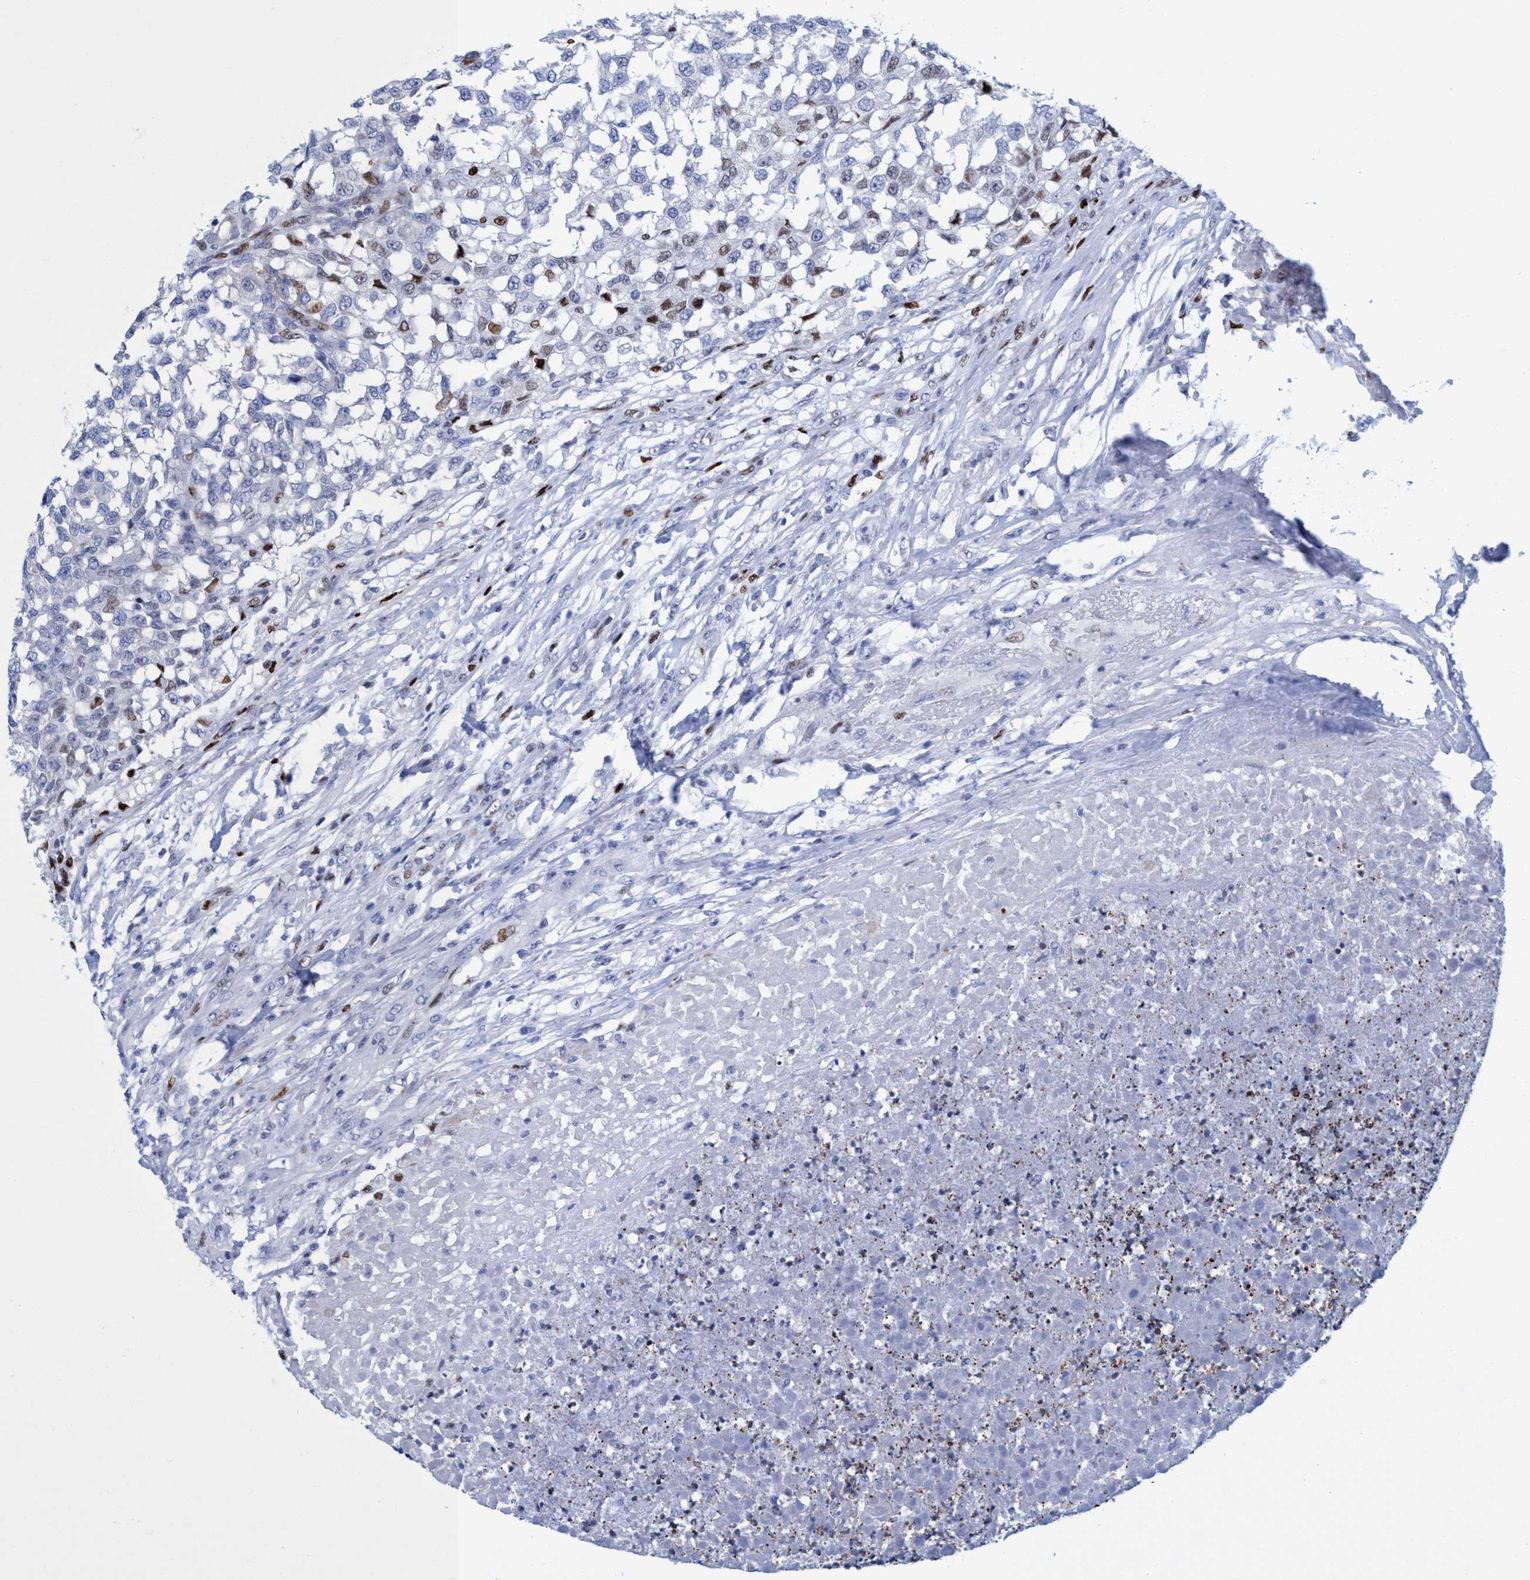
{"staining": {"intensity": "weak", "quantity": "<25%", "location": "nuclear"}, "tissue": "testis cancer", "cell_type": "Tumor cells", "image_type": "cancer", "snomed": [{"axis": "morphology", "description": "Seminoma, NOS"}, {"axis": "topography", "description": "Testis"}], "caption": "IHC of human testis cancer exhibits no expression in tumor cells. (DAB (3,3'-diaminobenzidine) immunohistochemistry visualized using brightfield microscopy, high magnification).", "gene": "R3HCC1", "patient": {"sex": "male", "age": 59}}